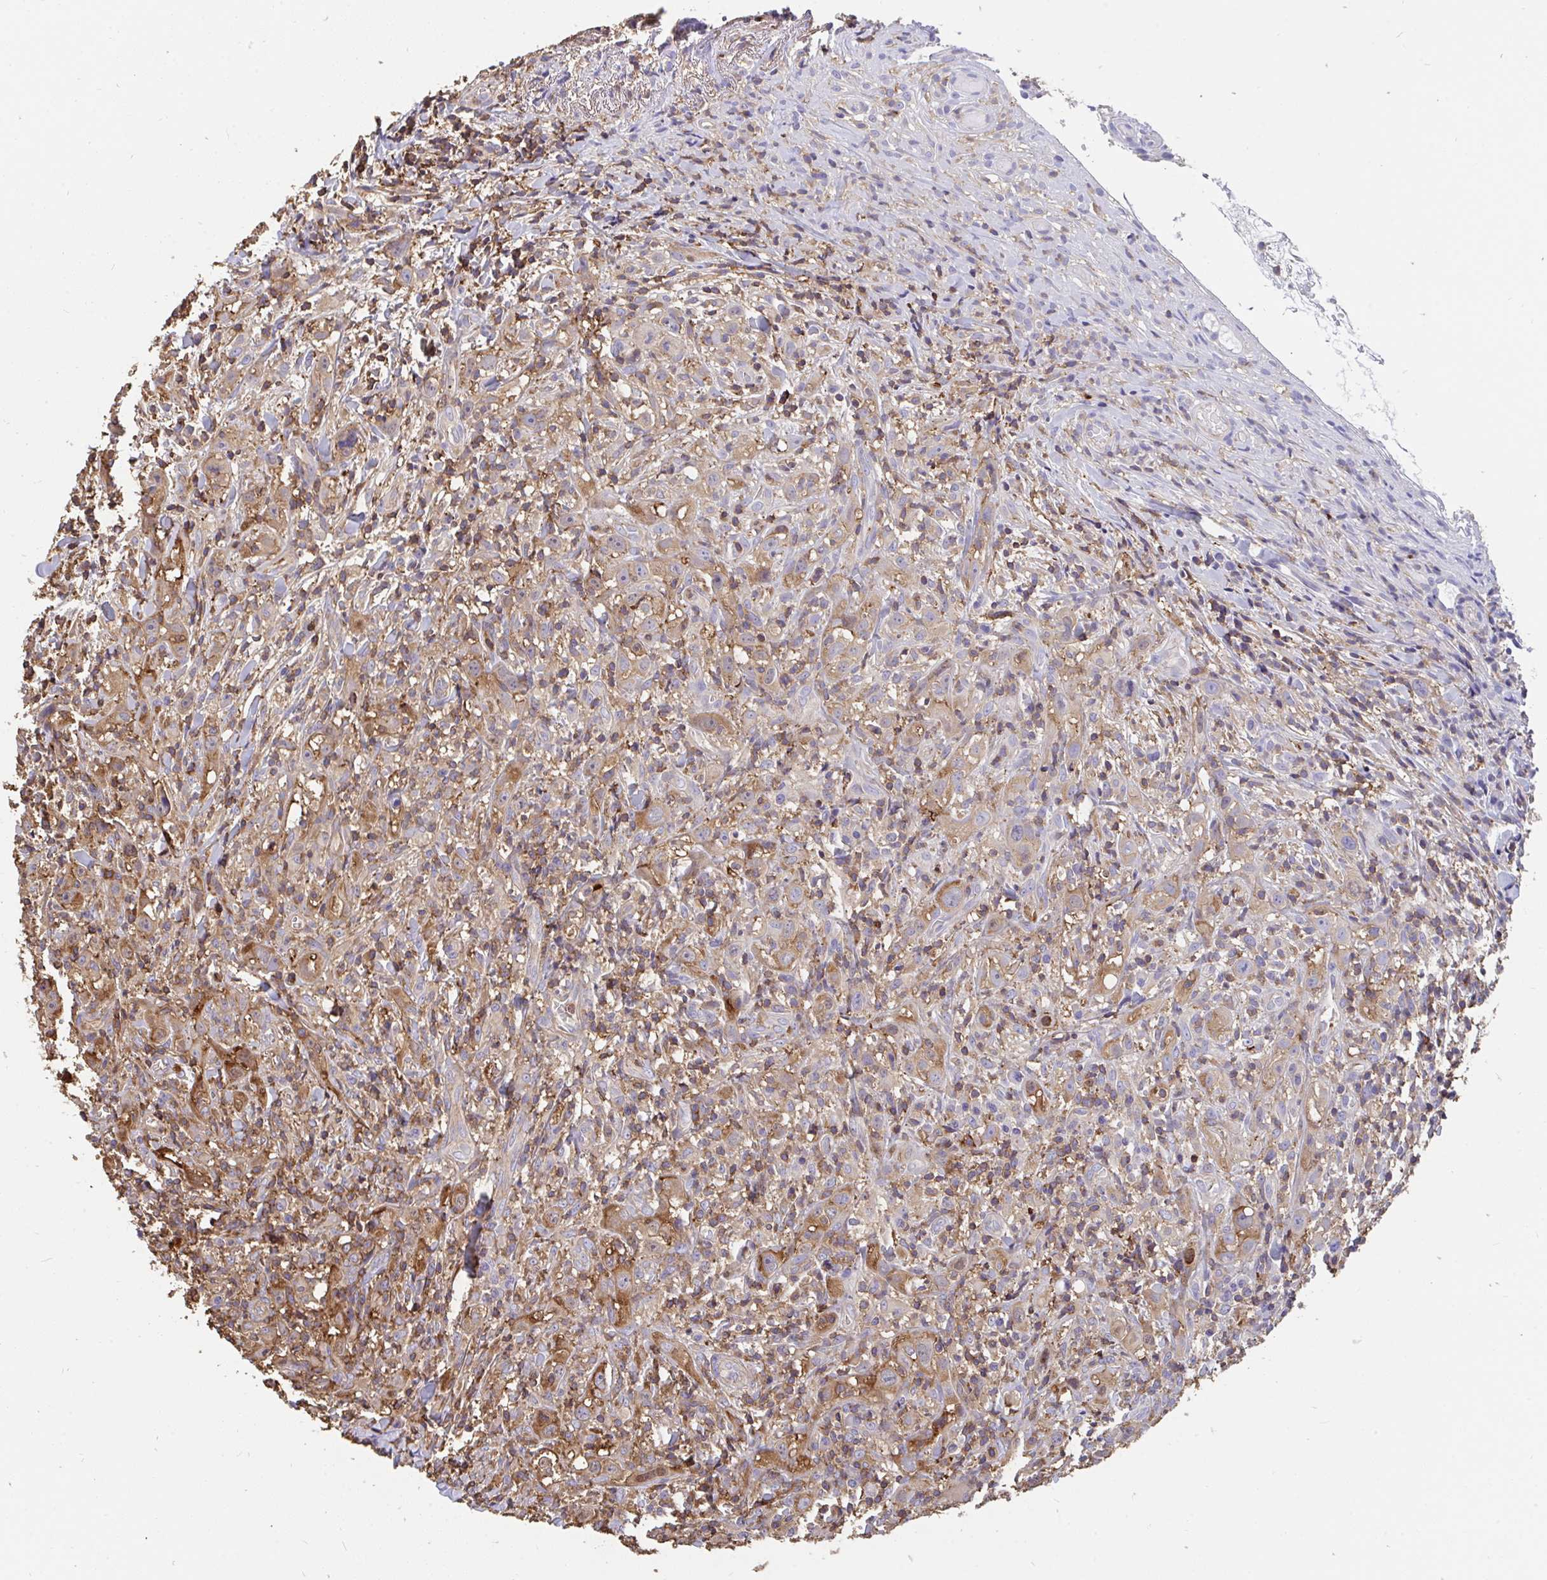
{"staining": {"intensity": "weak", "quantity": "25%-75%", "location": "cytoplasmic/membranous"}, "tissue": "head and neck cancer", "cell_type": "Tumor cells", "image_type": "cancer", "snomed": [{"axis": "morphology", "description": "Squamous cell carcinoma, NOS"}, {"axis": "topography", "description": "Head-Neck"}], "caption": "Brown immunohistochemical staining in human head and neck cancer (squamous cell carcinoma) exhibits weak cytoplasmic/membranous positivity in approximately 25%-75% of tumor cells.", "gene": "CFL1", "patient": {"sex": "female", "age": 95}}